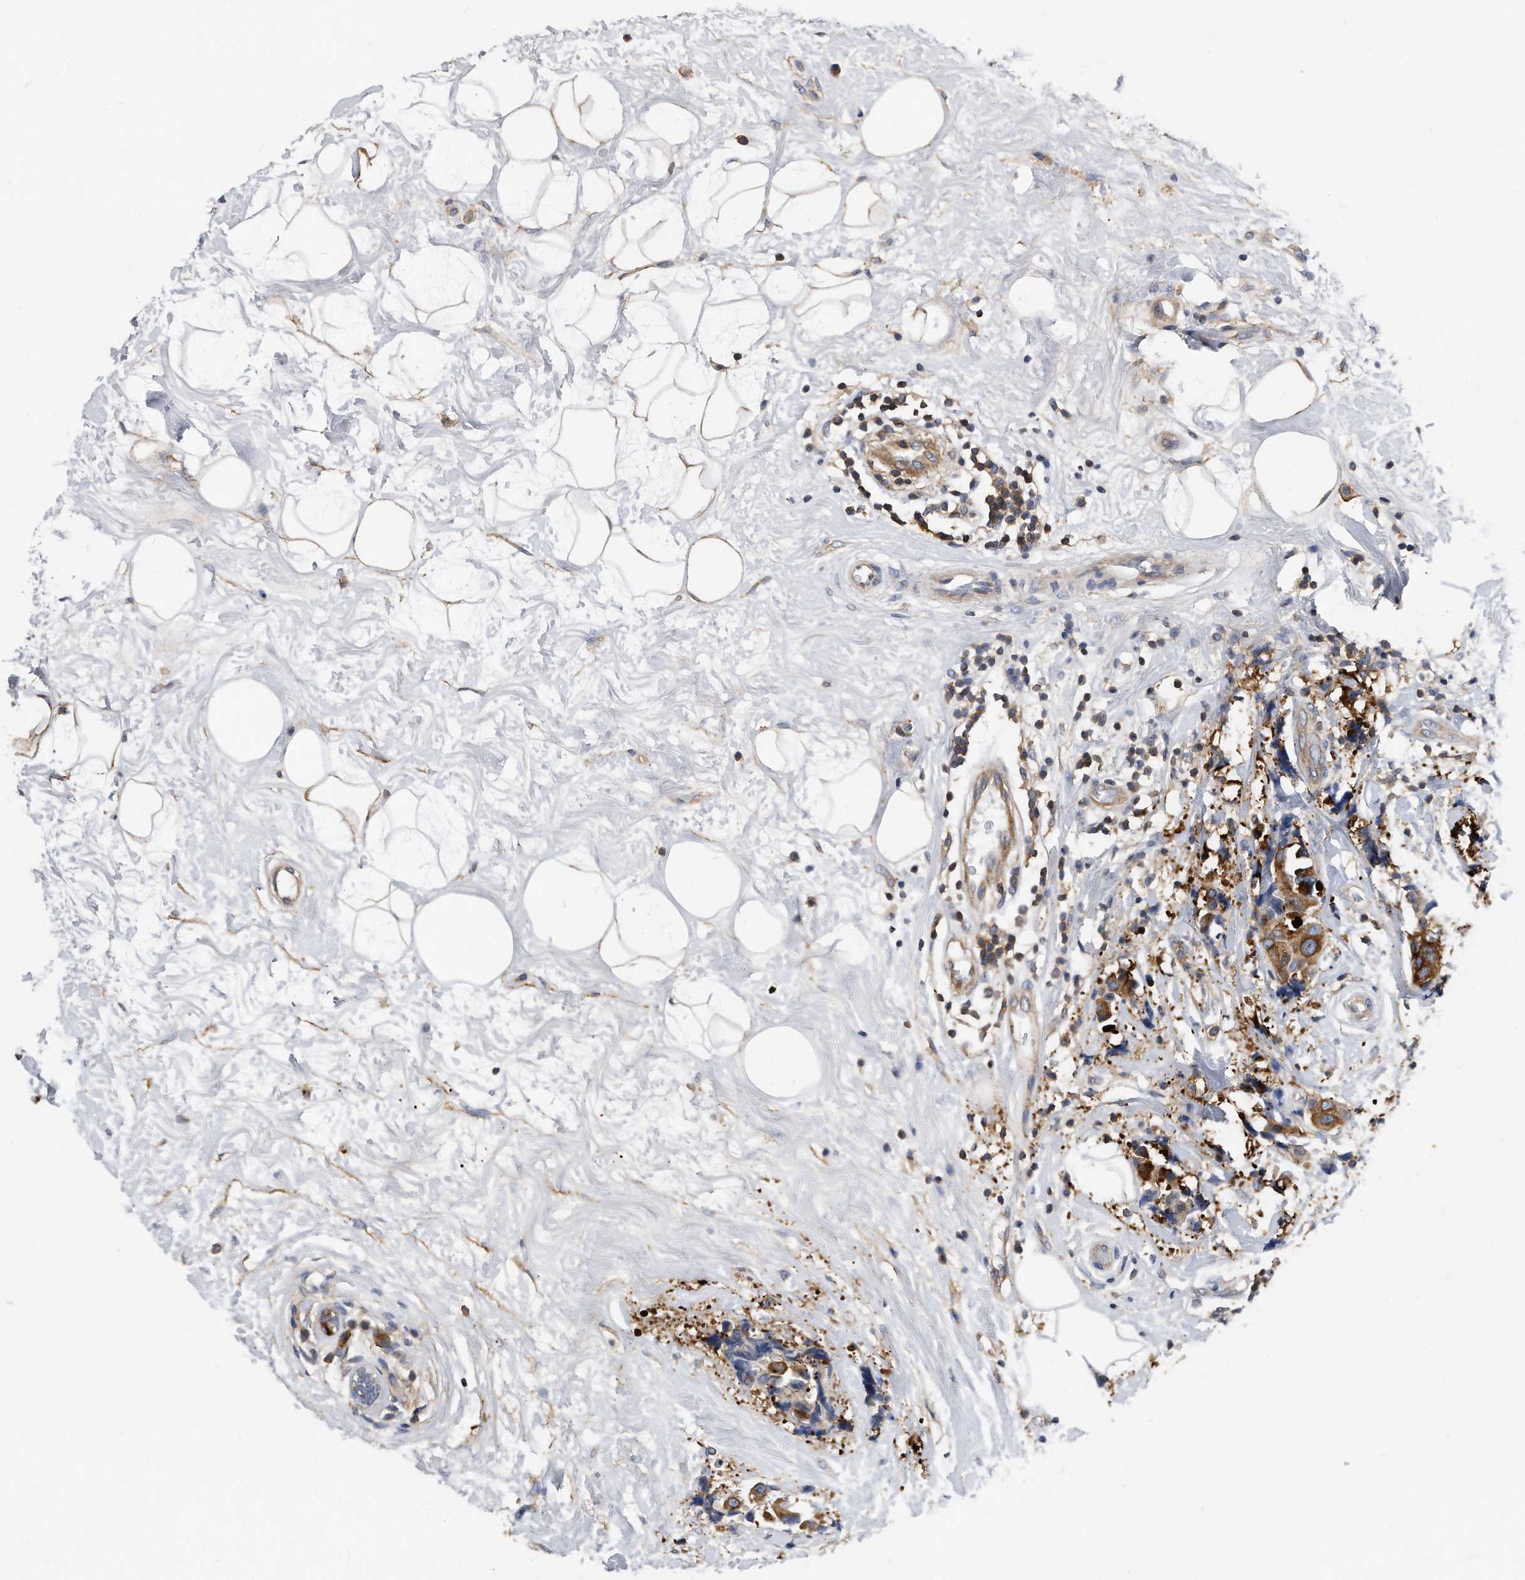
{"staining": {"intensity": "moderate", "quantity": ">75%", "location": "cytoplasmic/membranous"}, "tissue": "breast cancer", "cell_type": "Tumor cells", "image_type": "cancer", "snomed": [{"axis": "morphology", "description": "Normal tissue, NOS"}, {"axis": "morphology", "description": "Duct carcinoma"}, {"axis": "topography", "description": "Breast"}], "caption": "Breast cancer tissue demonstrates moderate cytoplasmic/membranous staining in about >75% of tumor cells", "gene": "ATG5", "patient": {"sex": "female", "age": 39}}